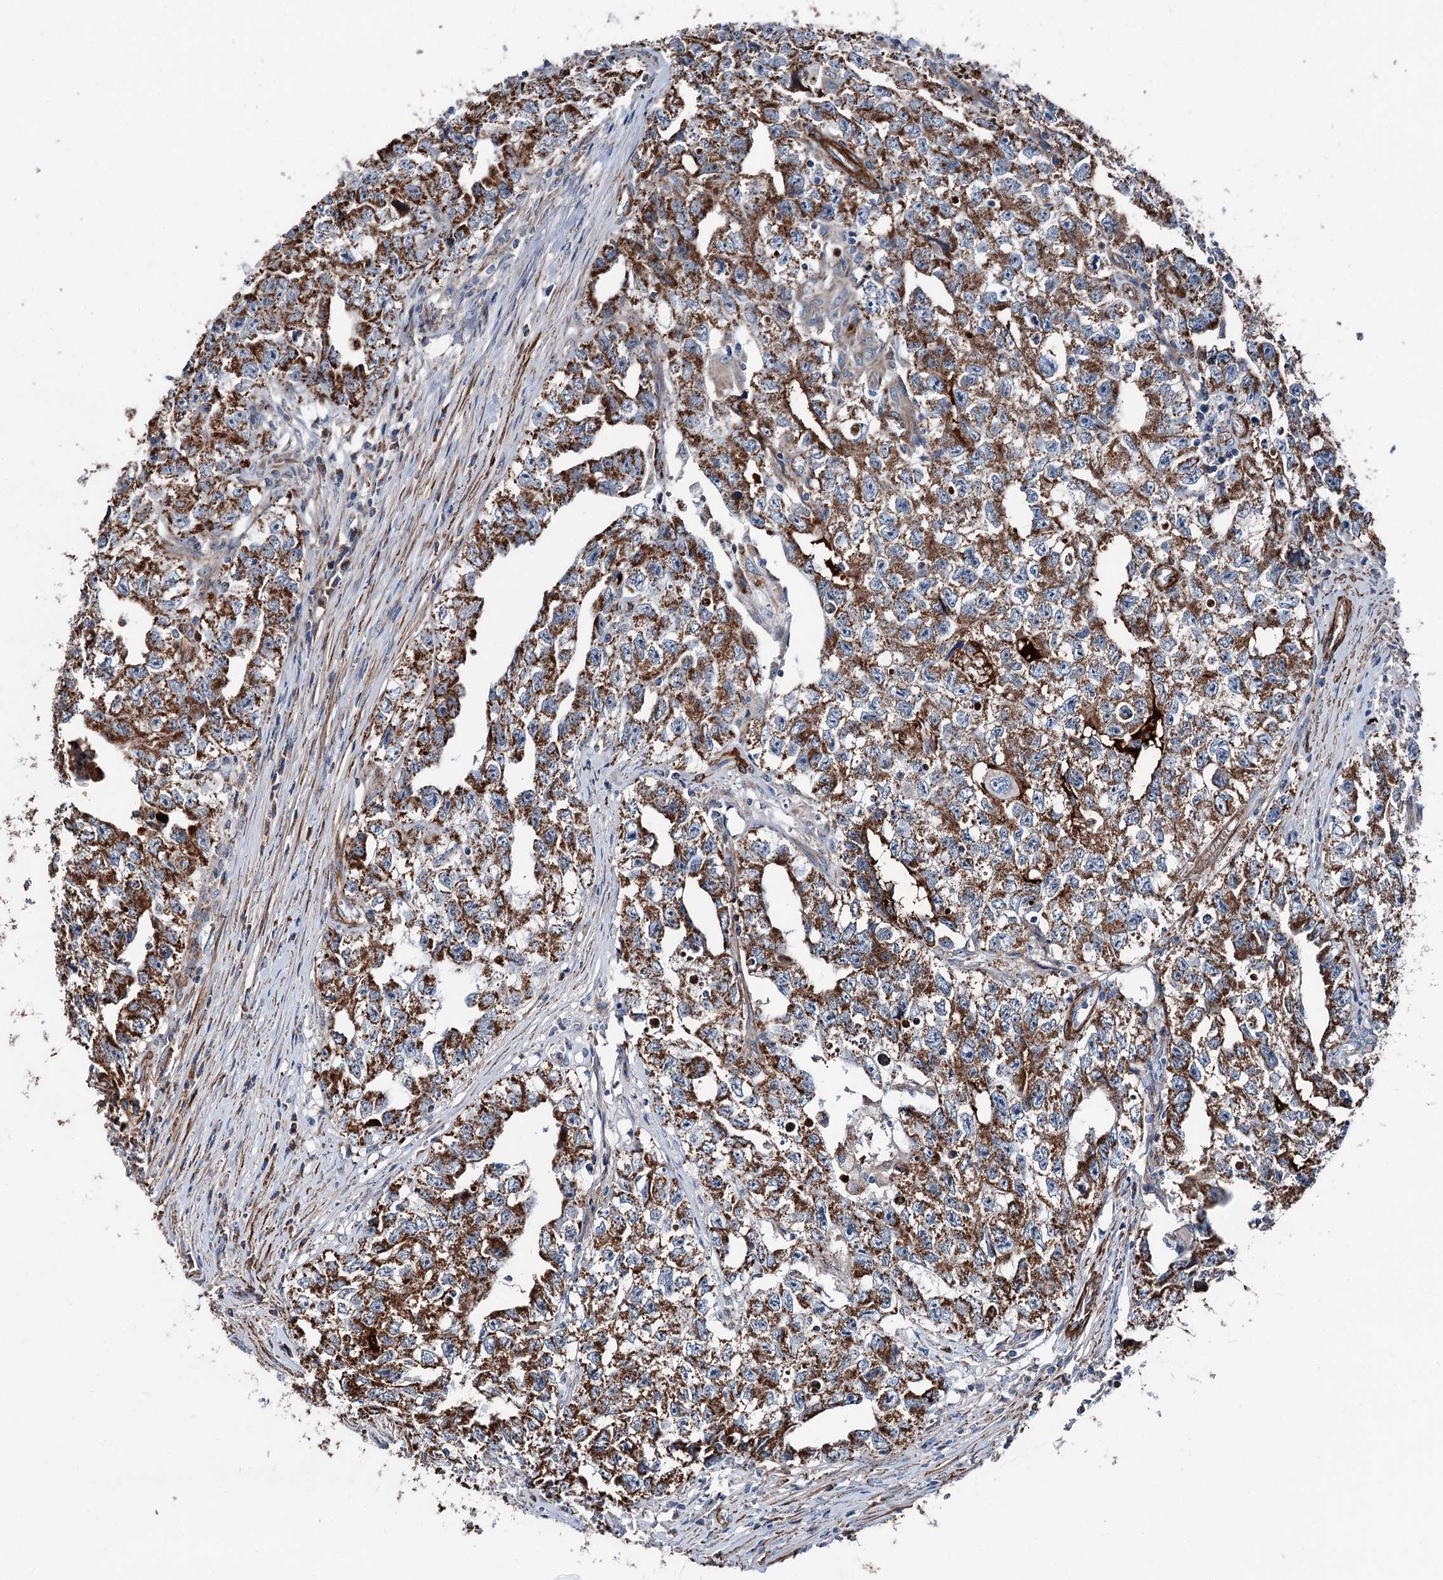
{"staining": {"intensity": "strong", "quantity": ">75%", "location": "cytoplasmic/membranous"}, "tissue": "testis cancer", "cell_type": "Tumor cells", "image_type": "cancer", "snomed": [{"axis": "morphology", "description": "Seminoma, NOS"}, {"axis": "morphology", "description": "Carcinoma, Embryonal, NOS"}, {"axis": "topography", "description": "Testis"}], "caption": "Testis seminoma tissue displays strong cytoplasmic/membranous expression in about >75% of tumor cells", "gene": "DDIAS", "patient": {"sex": "male", "age": 43}}